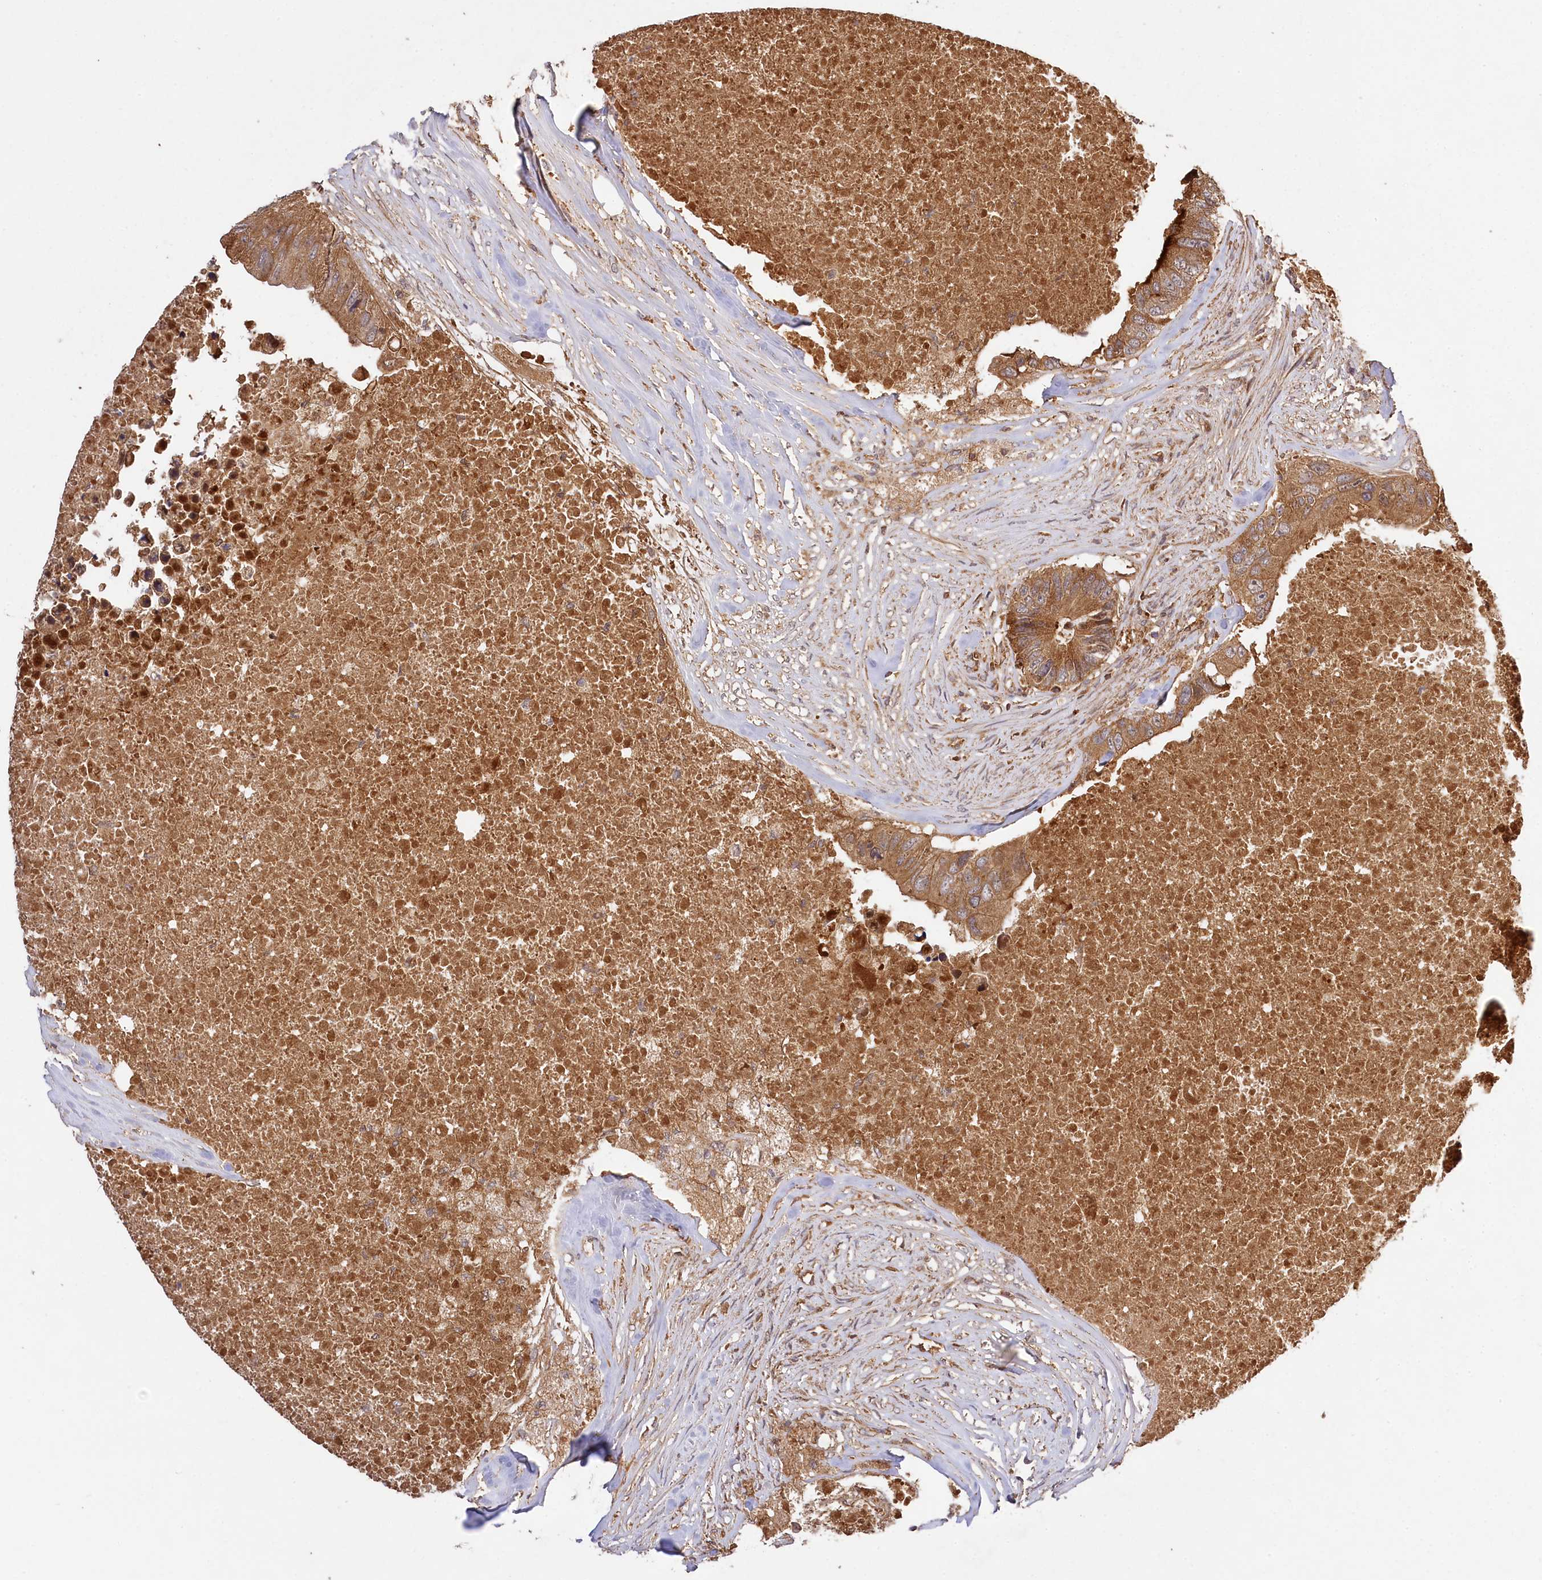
{"staining": {"intensity": "moderate", "quantity": ">75%", "location": "cytoplasmic/membranous"}, "tissue": "colorectal cancer", "cell_type": "Tumor cells", "image_type": "cancer", "snomed": [{"axis": "morphology", "description": "Adenocarcinoma, NOS"}, {"axis": "topography", "description": "Colon"}], "caption": "Colorectal adenocarcinoma stained for a protein displays moderate cytoplasmic/membranous positivity in tumor cells.", "gene": "MCF2L2", "patient": {"sex": "male", "age": 71}}